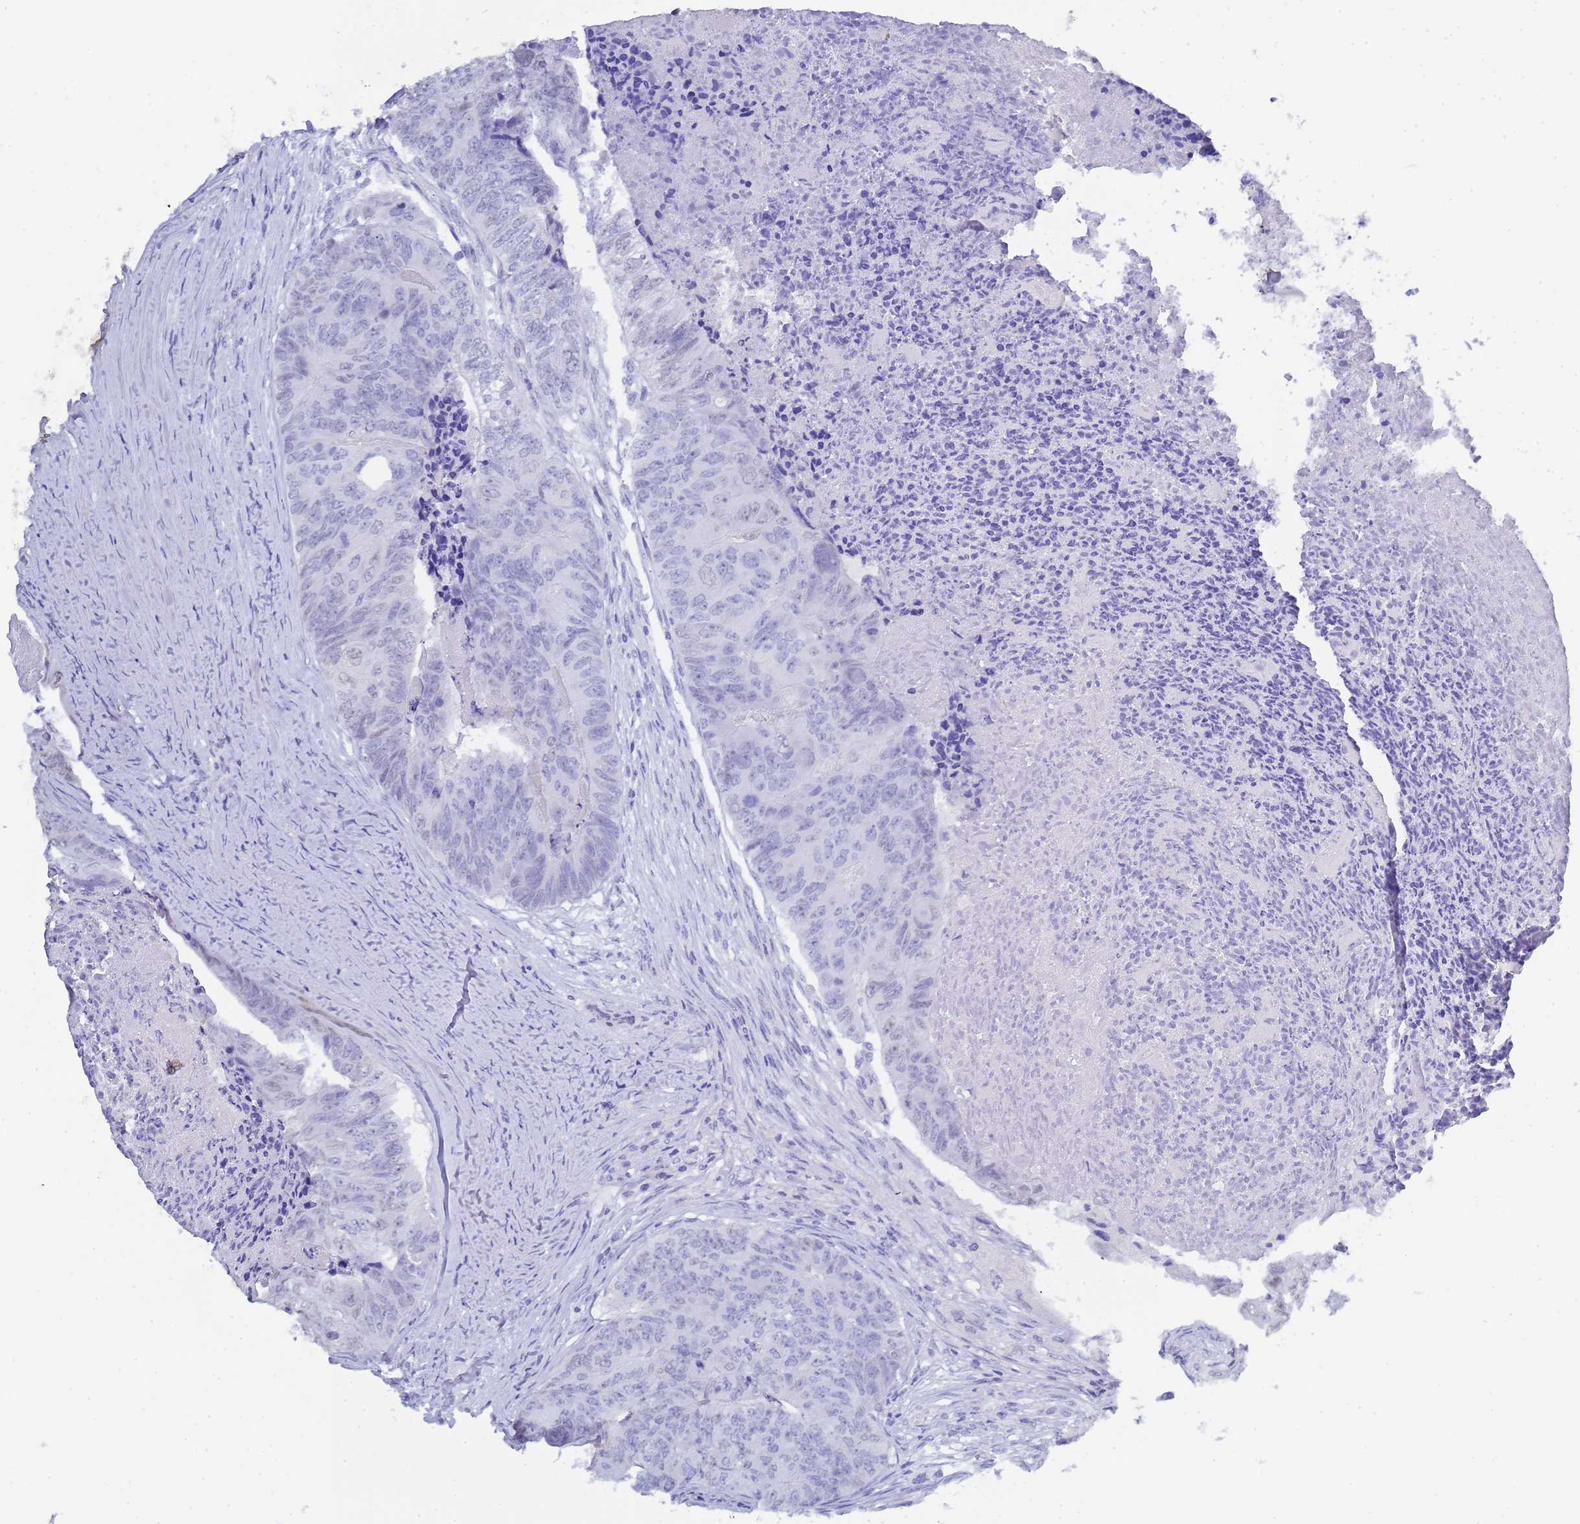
{"staining": {"intensity": "negative", "quantity": "none", "location": "none"}, "tissue": "colorectal cancer", "cell_type": "Tumor cells", "image_type": "cancer", "snomed": [{"axis": "morphology", "description": "Adenocarcinoma, NOS"}, {"axis": "topography", "description": "Colon"}], "caption": "This is an immunohistochemistry photomicrograph of colorectal adenocarcinoma. There is no expression in tumor cells.", "gene": "CTRC", "patient": {"sex": "female", "age": 67}}